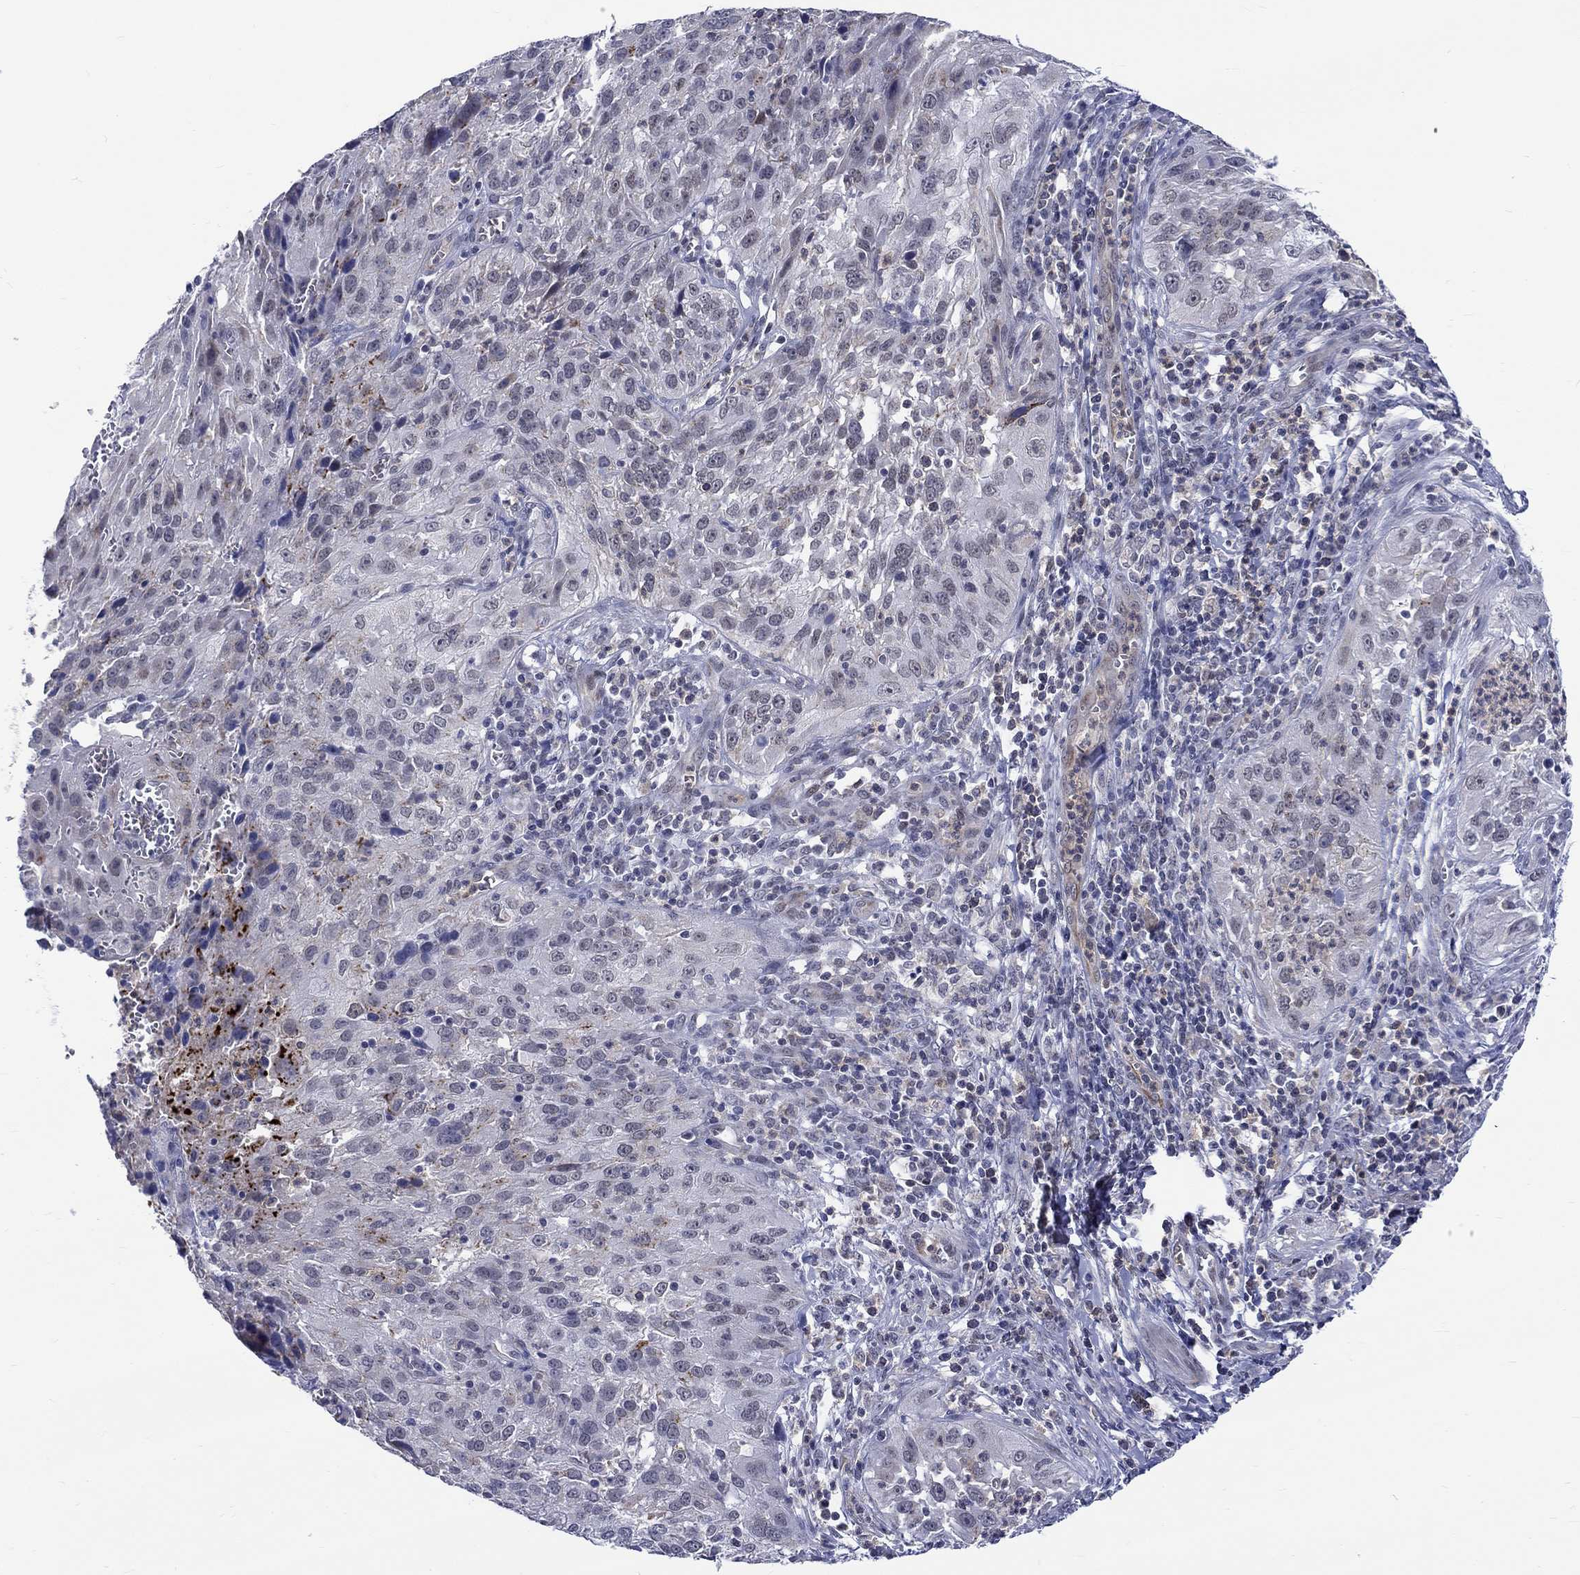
{"staining": {"intensity": "negative", "quantity": "none", "location": "none"}, "tissue": "cervical cancer", "cell_type": "Tumor cells", "image_type": "cancer", "snomed": [{"axis": "morphology", "description": "Squamous cell carcinoma, NOS"}, {"axis": "topography", "description": "Cervix"}], "caption": "Immunohistochemical staining of human squamous cell carcinoma (cervical) demonstrates no significant staining in tumor cells.", "gene": "ST6GALNAC1", "patient": {"sex": "female", "age": 32}}